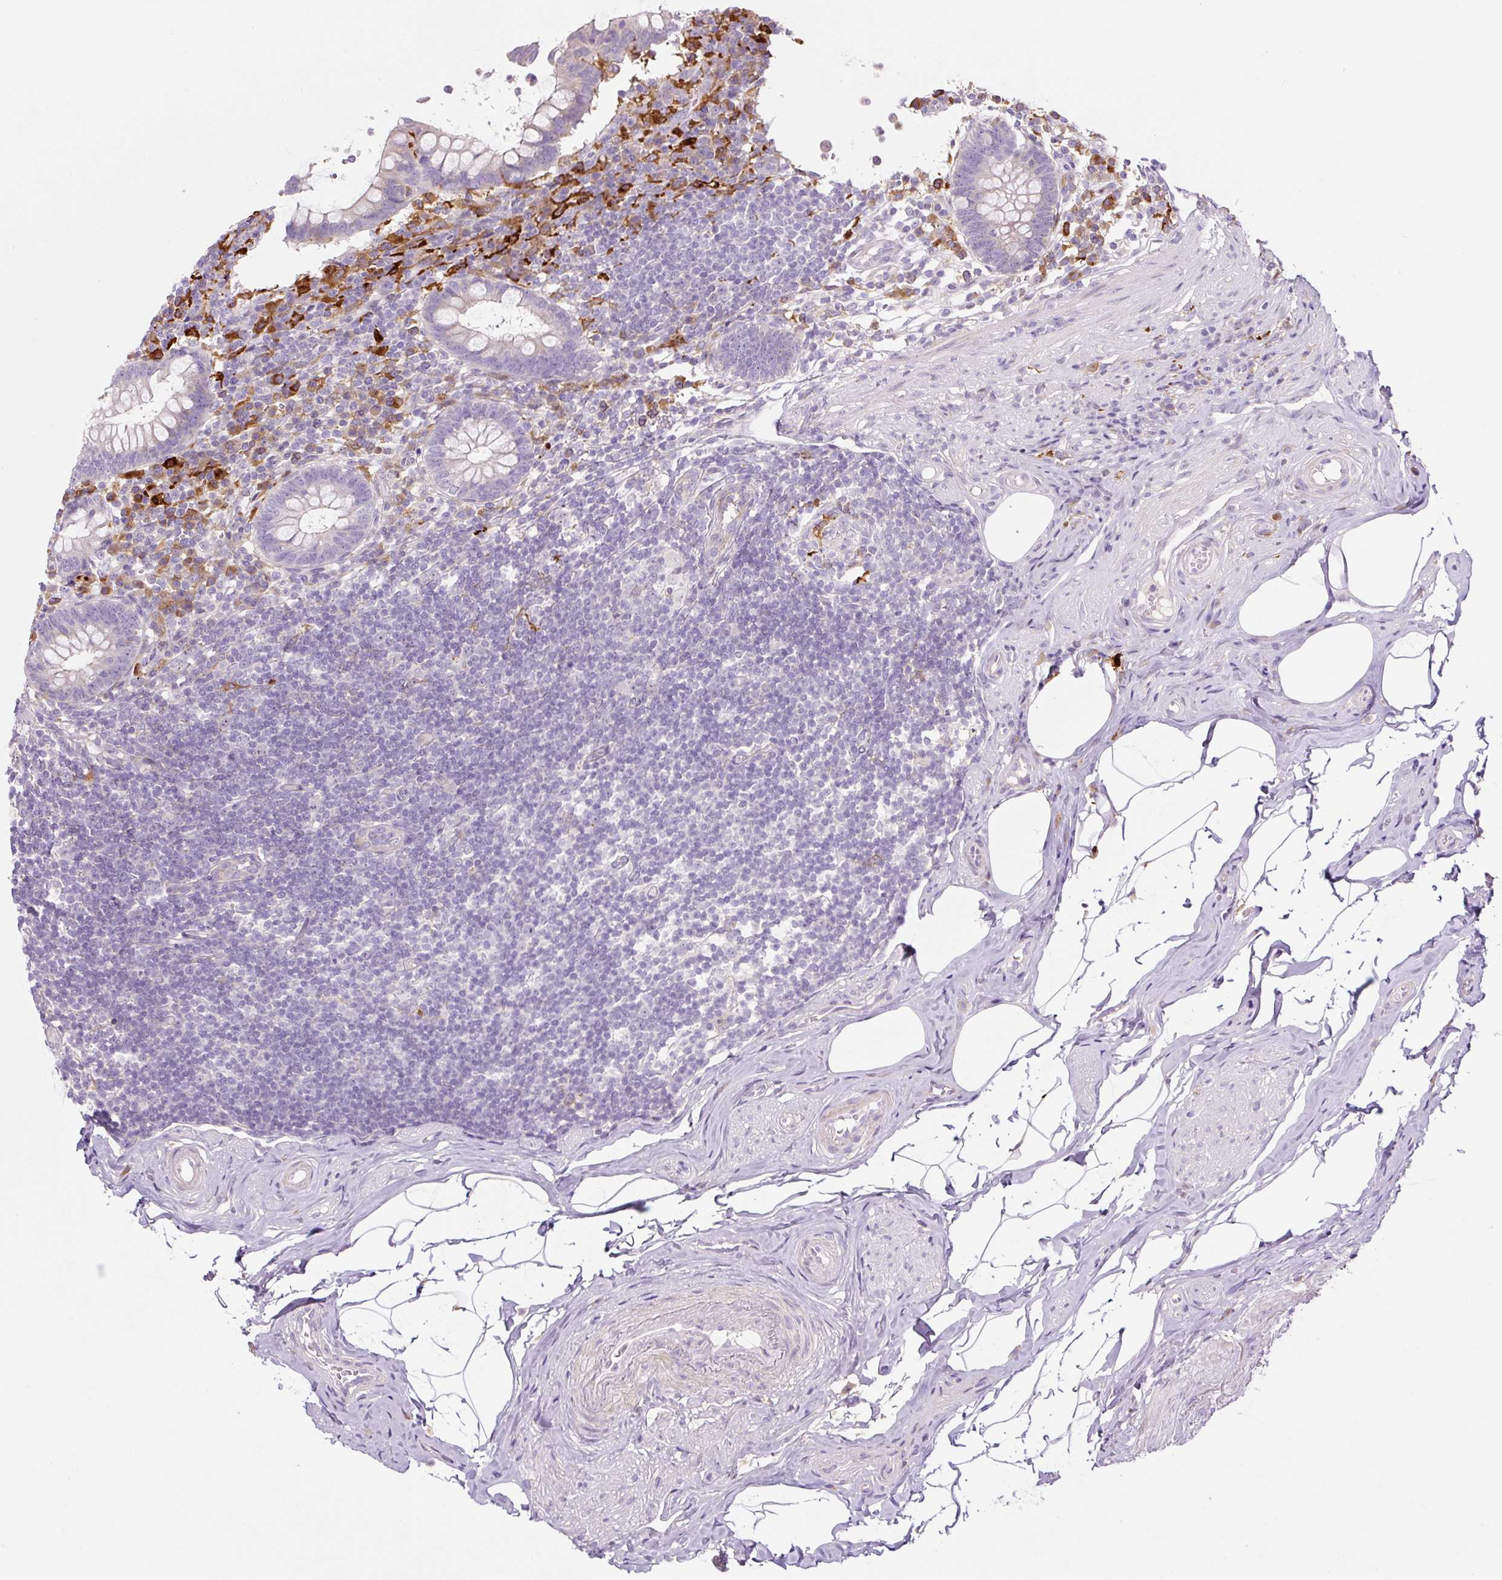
{"staining": {"intensity": "moderate", "quantity": "<25%", "location": "cytoplasmic/membranous"}, "tissue": "appendix", "cell_type": "Glandular cells", "image_type": "normal", "snomed": [{"axis": "morphology", "description": "Normal tissue, NOS"}, {"axis": "topography", "description": "Appendix"}], "caption": "IHC of normal appendix shows low levels of moderate cytoplasmic/membranous positivity in about <25% of glandular cells.", "gene": "FUT10", "patient": {"sex": "female", "age": 56}}